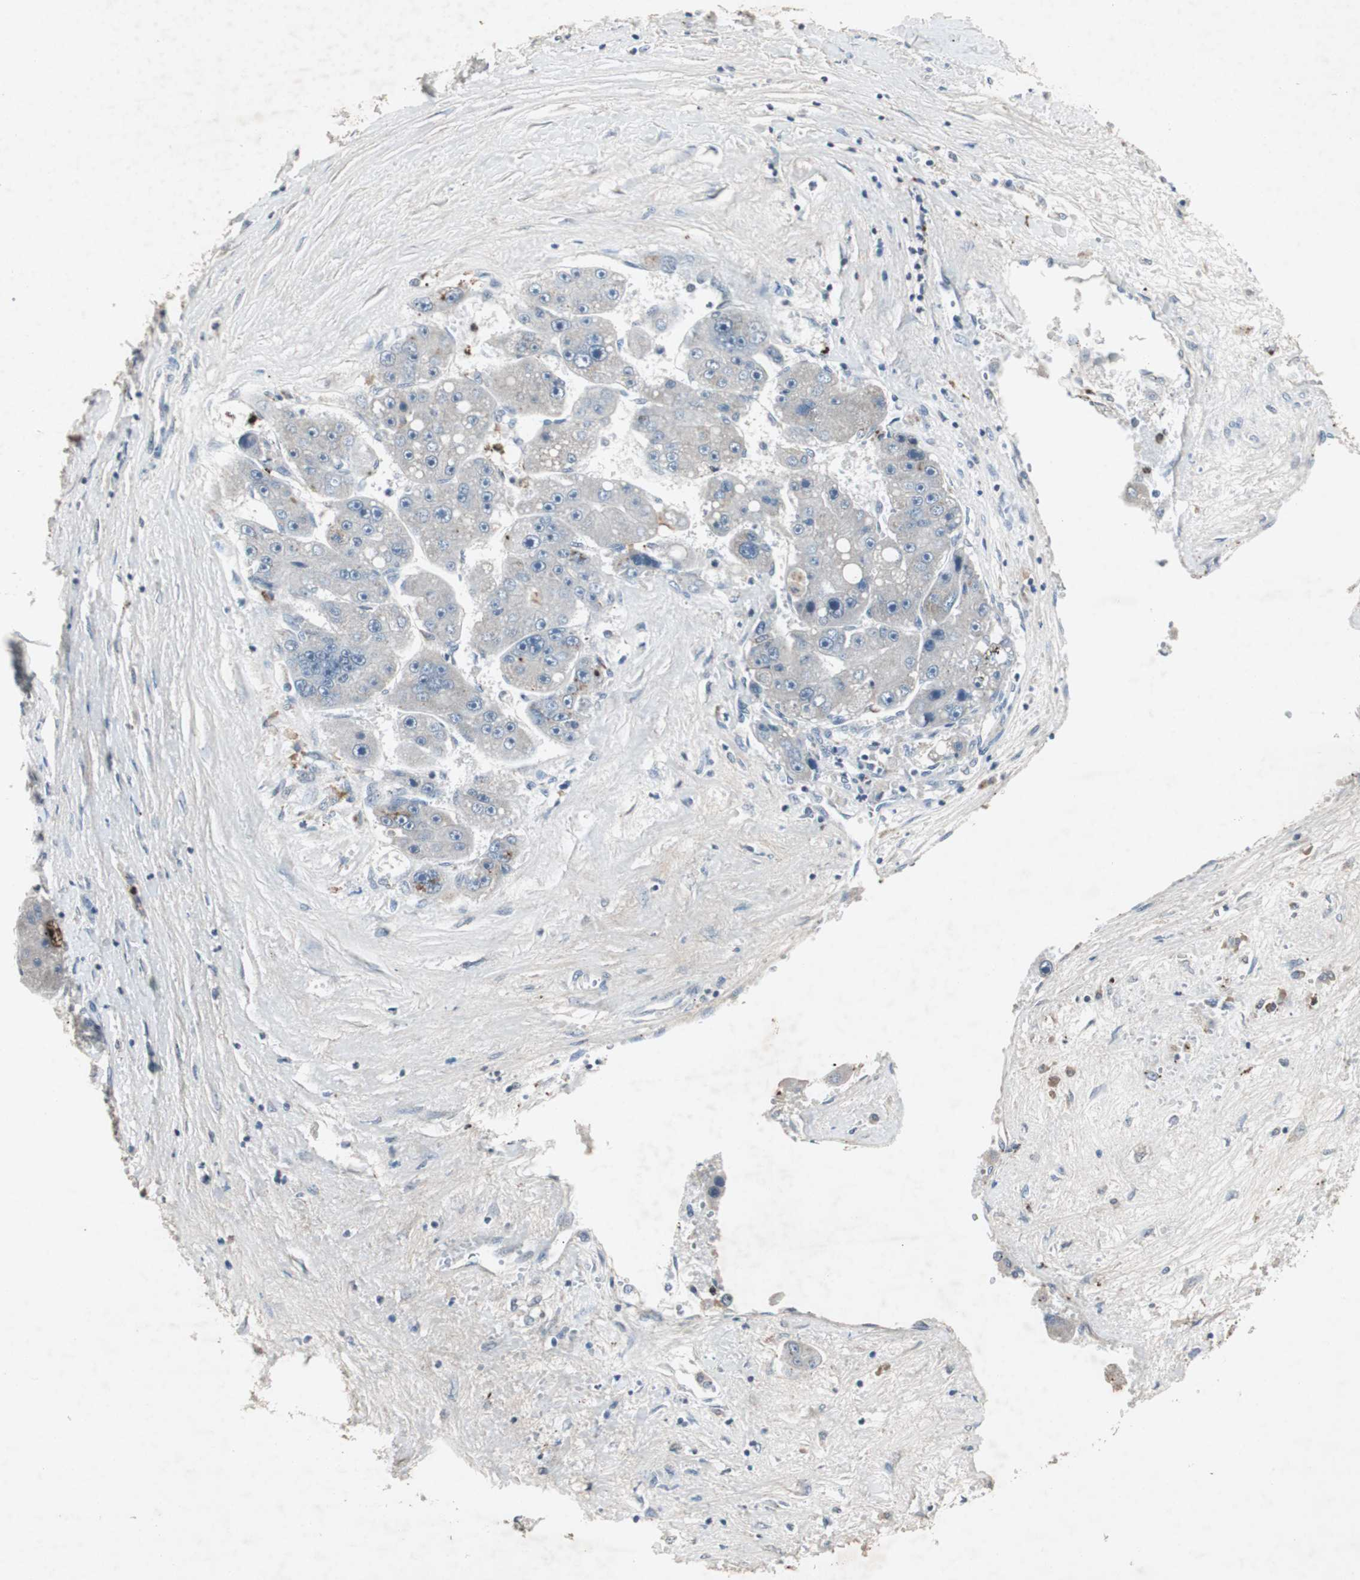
{"staining": {"intensity": "negative", "quantity": "none", "location": "none"}, "tissue": "liver cancer", "cell_type": "Tumor cells", "image_type": "cancer", "snomed": [{"axis": "morphology", "description": "Carcinoma, Hepatocellular, NOS"}, {"axis": "topography", "description": "Liver"}], "caption": "Protein analysis of liver hepatocellular carcinoma demonstrates no significant expression in tumor cells. (Brightfield microscopy of DAB IHC at high magnification).", "gene": "ADNP2", "patient": {"sex": "female", "age": 61}}